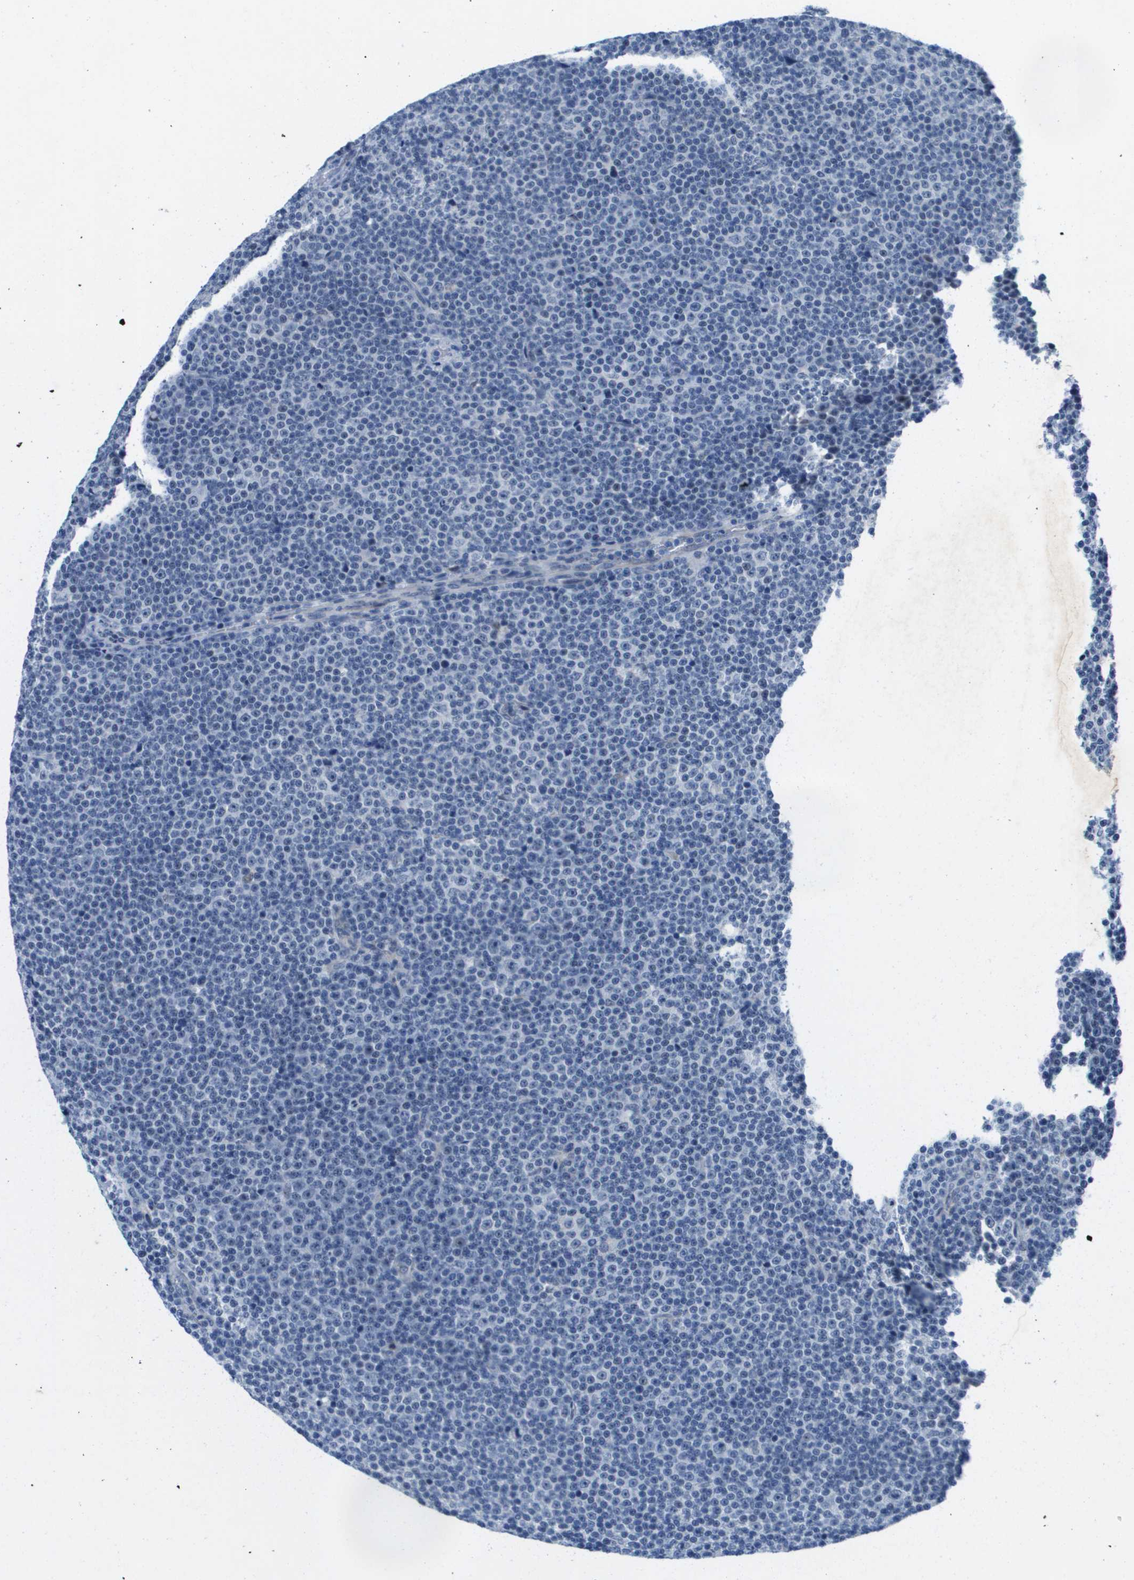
{"staining": {"intensity": "negative", "quantity": "none", "location": "none"}, "tissue": "lymphoma", "cell_type": "Tumor cells", "image_type": "cancer", "snomed": [{"axis": "morphology", "description": "Malignant lymphoma, non-Hodgkin's type, Low grade"}, {"axis": "topography", "description": "Lymph node"}], "caption": "DAB immunohistochemical staining of lymphoma reveals no significant expression in tumor cells. The staining was performed using DAB to visualize the protein expression in brown, while the nuclei were stained in blue with hematoxylin (Magnification: 20x).", "gene": "ITGA6", "patient": {"sex": "female", "age": 67}}